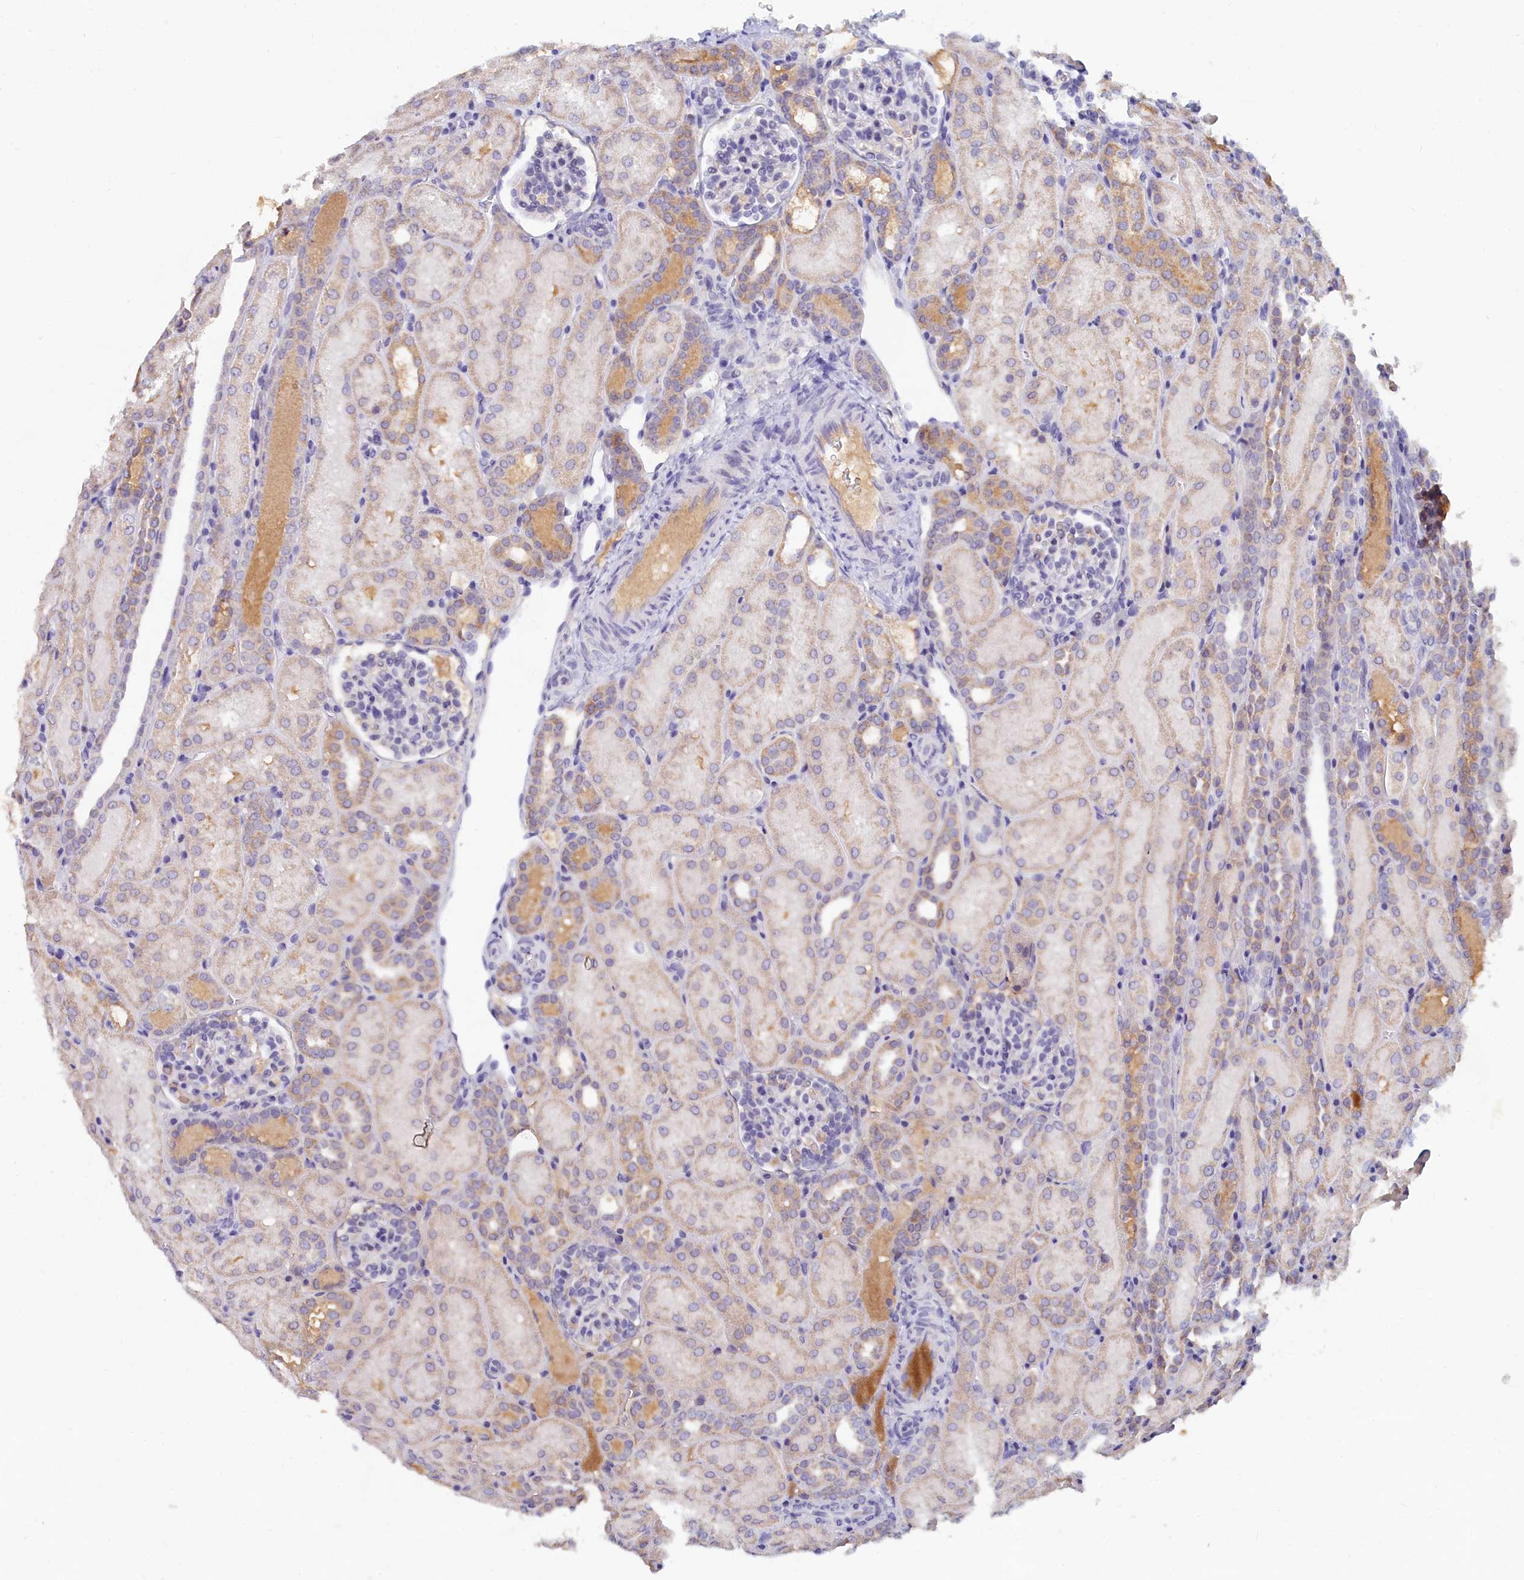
{"staining": {"intensity": "negative", "quantity": "none", "location": "none"}, "tissue": "kidney", "cell_type": "Cells in glomeruli", "image_type": "normal", "snomed": [{"axis": "morphology", "description": "Normal tissue, NOS"}, {"axis": "topography", "description": "Kidney"}], "caption": "IHC histopathology image of benign kidney: kidney stained with DAB (3,3'-diaminobenzidine) reveals no significant protein staining in cells in glomeruli.", "gene": "LRIF1", "patient": {"sex": "male", "age": 1}}